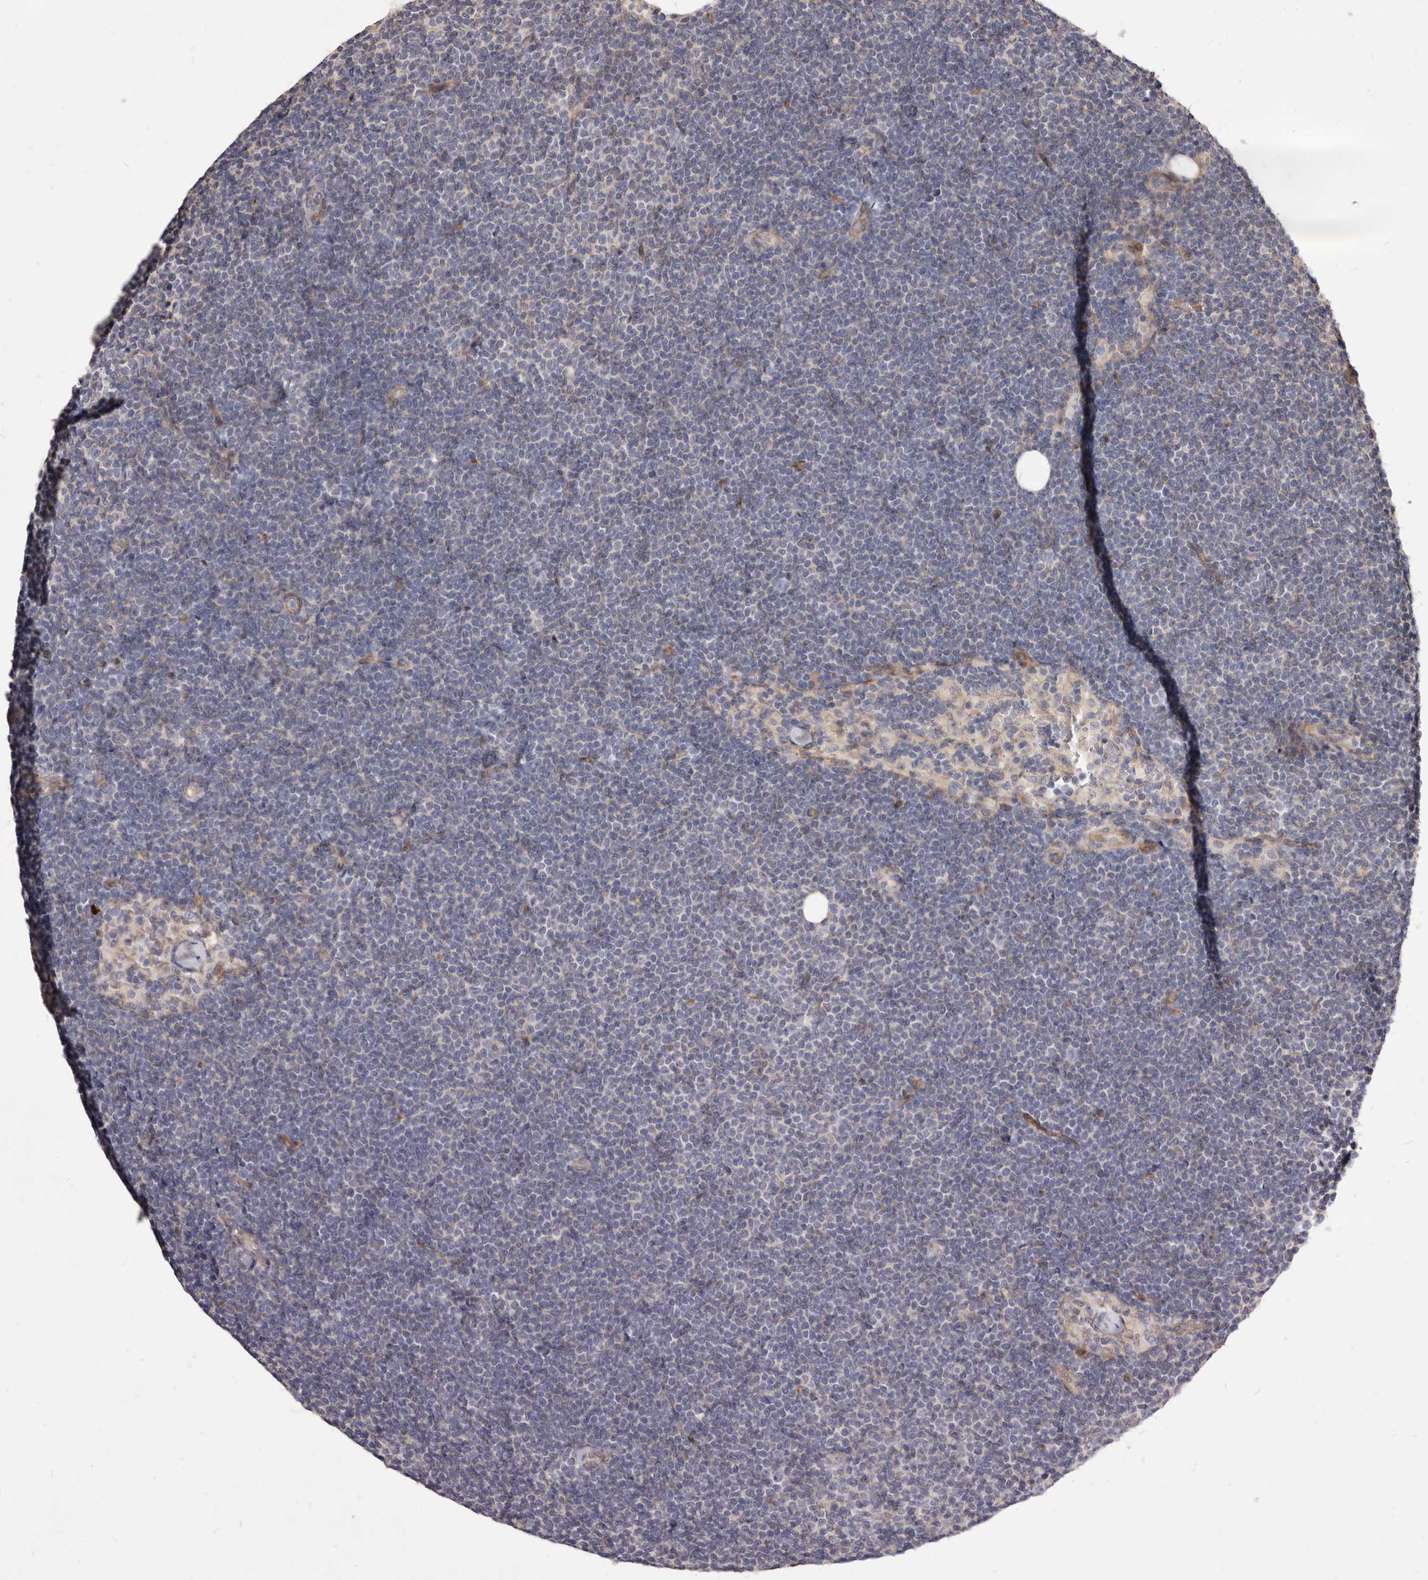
{"staining": {"intensity": "negative", "quantity": "none", "location": "none"}, "tissue": "lymphoma", "cell_type": "Tumor cells", "image_type": "cancer", "snomed": [{"axis": "morphology", "description": "Malignant lymphoma, non-Hodgkin's type, Low grade"}, {"axis": "topography", "description": "Lymph node"}], "caption": "High magnification brightfield microscopy of low-grade malignant lymphoma, non-Hodgkin's type stained with DAB (3,3'-diaminobenzidine) (brown) and counterstained with hematoxylin (blue): tumor cells show no significant staining.", "gene": "FAS", "patient": {"sex": "female", "age": 53}}